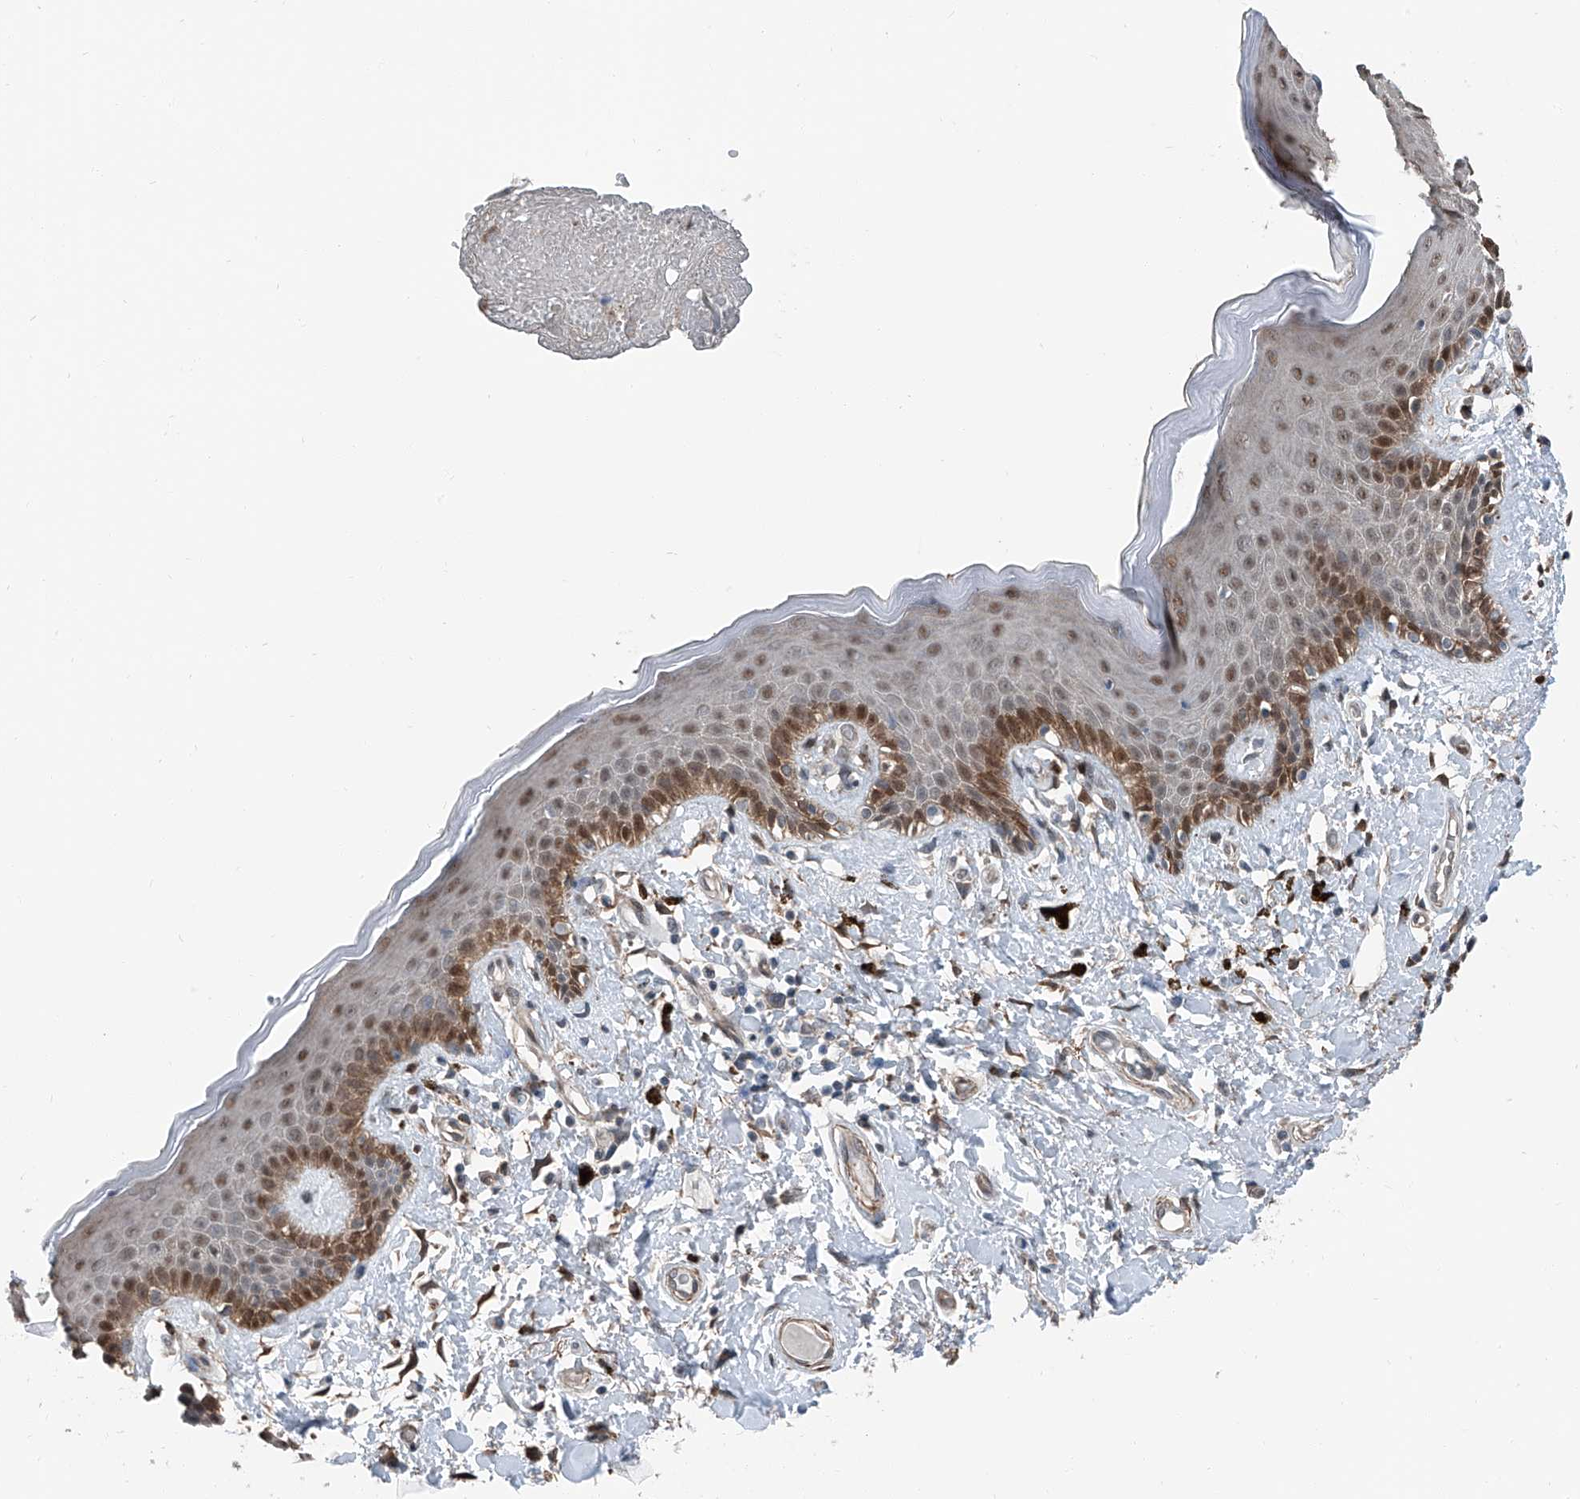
{"staining": {"intensity": "strong", "quantity": "25%-75%", "location": "cytoplasmic/membranous,nuclear"}, "tissue": "skin", "cell_type": "Epidermal cells", "image_type": "normal", "snomed": [{"axis": "morphology", "description": "Normal tissue, NOS"}, {"axis": "topography", "description": "Anal"}], "caption": "Immunohistochemical staining of unremarkable human skin demonstrates high levels of strong cytoplasmic/membranous,nuclear positivity in about 25%-75% of epidermal cells.", "gene": "HSPA6", "patient": {"sex": "female", "age": 78}}